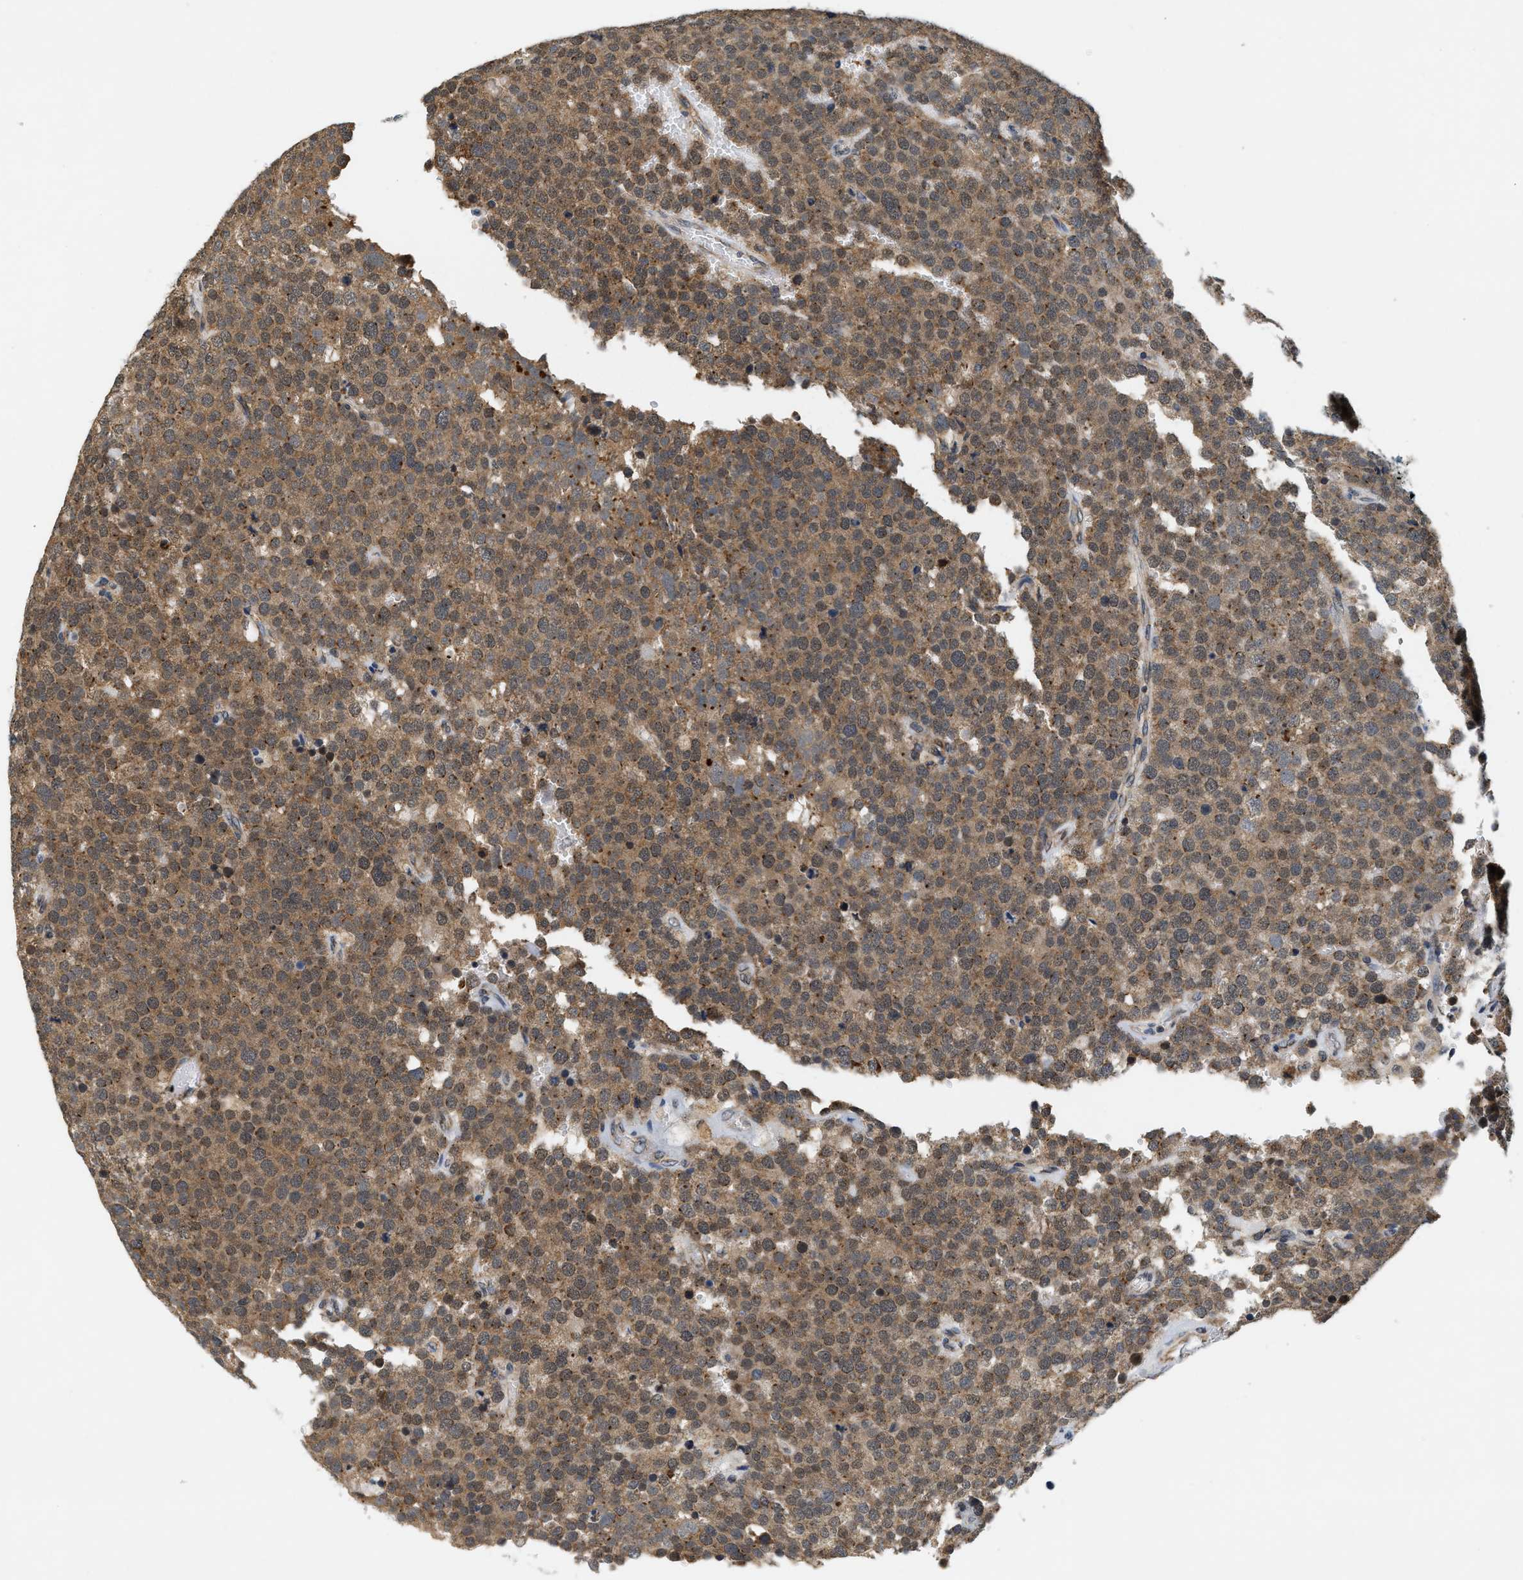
{"staining": {"intensity": "moderate", "quantity": ">75%", "location": "cytoplasmic/membranous"}, "tissue": "testis cancer", "cell_type": "Tumor cells", "image_type": "cancer", "snomed": [{"axis": "morphology", "description": "Normal tissue, NOS"}, {"axis": "morphology", "description": "Seminoma, NOS"}, {"axis": "topography", "description": "Testis"}], "caption": "Protein staining displays moderate cytoplasmic/membranous positivity in approximately >75% of tumor cells in testis cancer (seminoma).", "gene": "GIGYF1", "patient": {"sex": "male", "age": 71}}